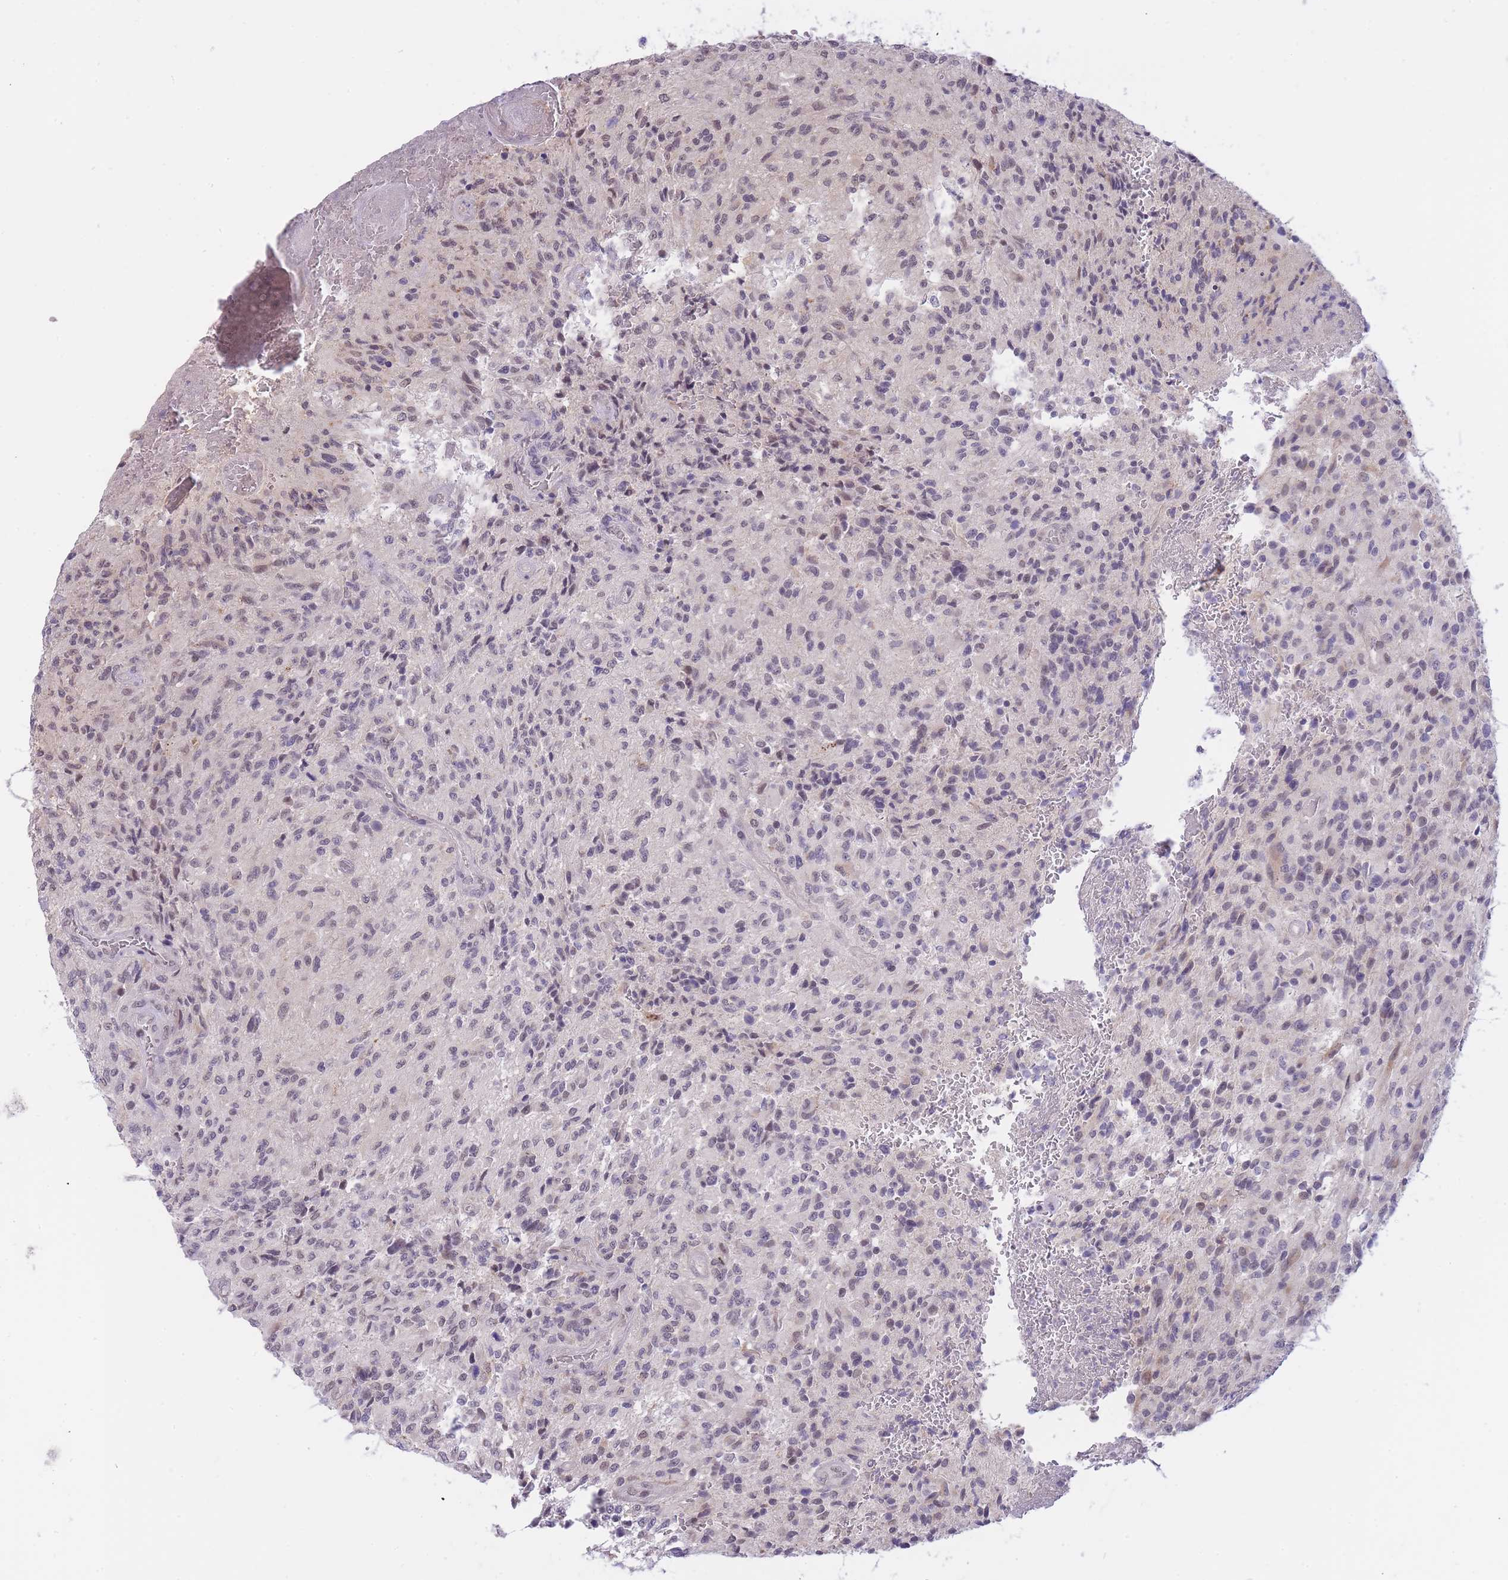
{"staining": {"intensity": "weak", "quantity": "<25%", "location": "nuclear"}, "tissue": "glioma", "cell_type": "Tumor cells", "image_type": "cancer", "snomed": [{"axis": "morphology", "description": "Normal tissue, NOS"}, {"axis": "morphology", "description": "Glioma, malignant, High grade"}, {"axis": "topography", "description": "Cerebral cortex"}], "caption": "This is an immunohistochemistry photomicrograph of human glioma. There is no positivity in tumor cells.", "gene": "GOLGA6L25", "patient": {"sex": "male", "age": 56}}